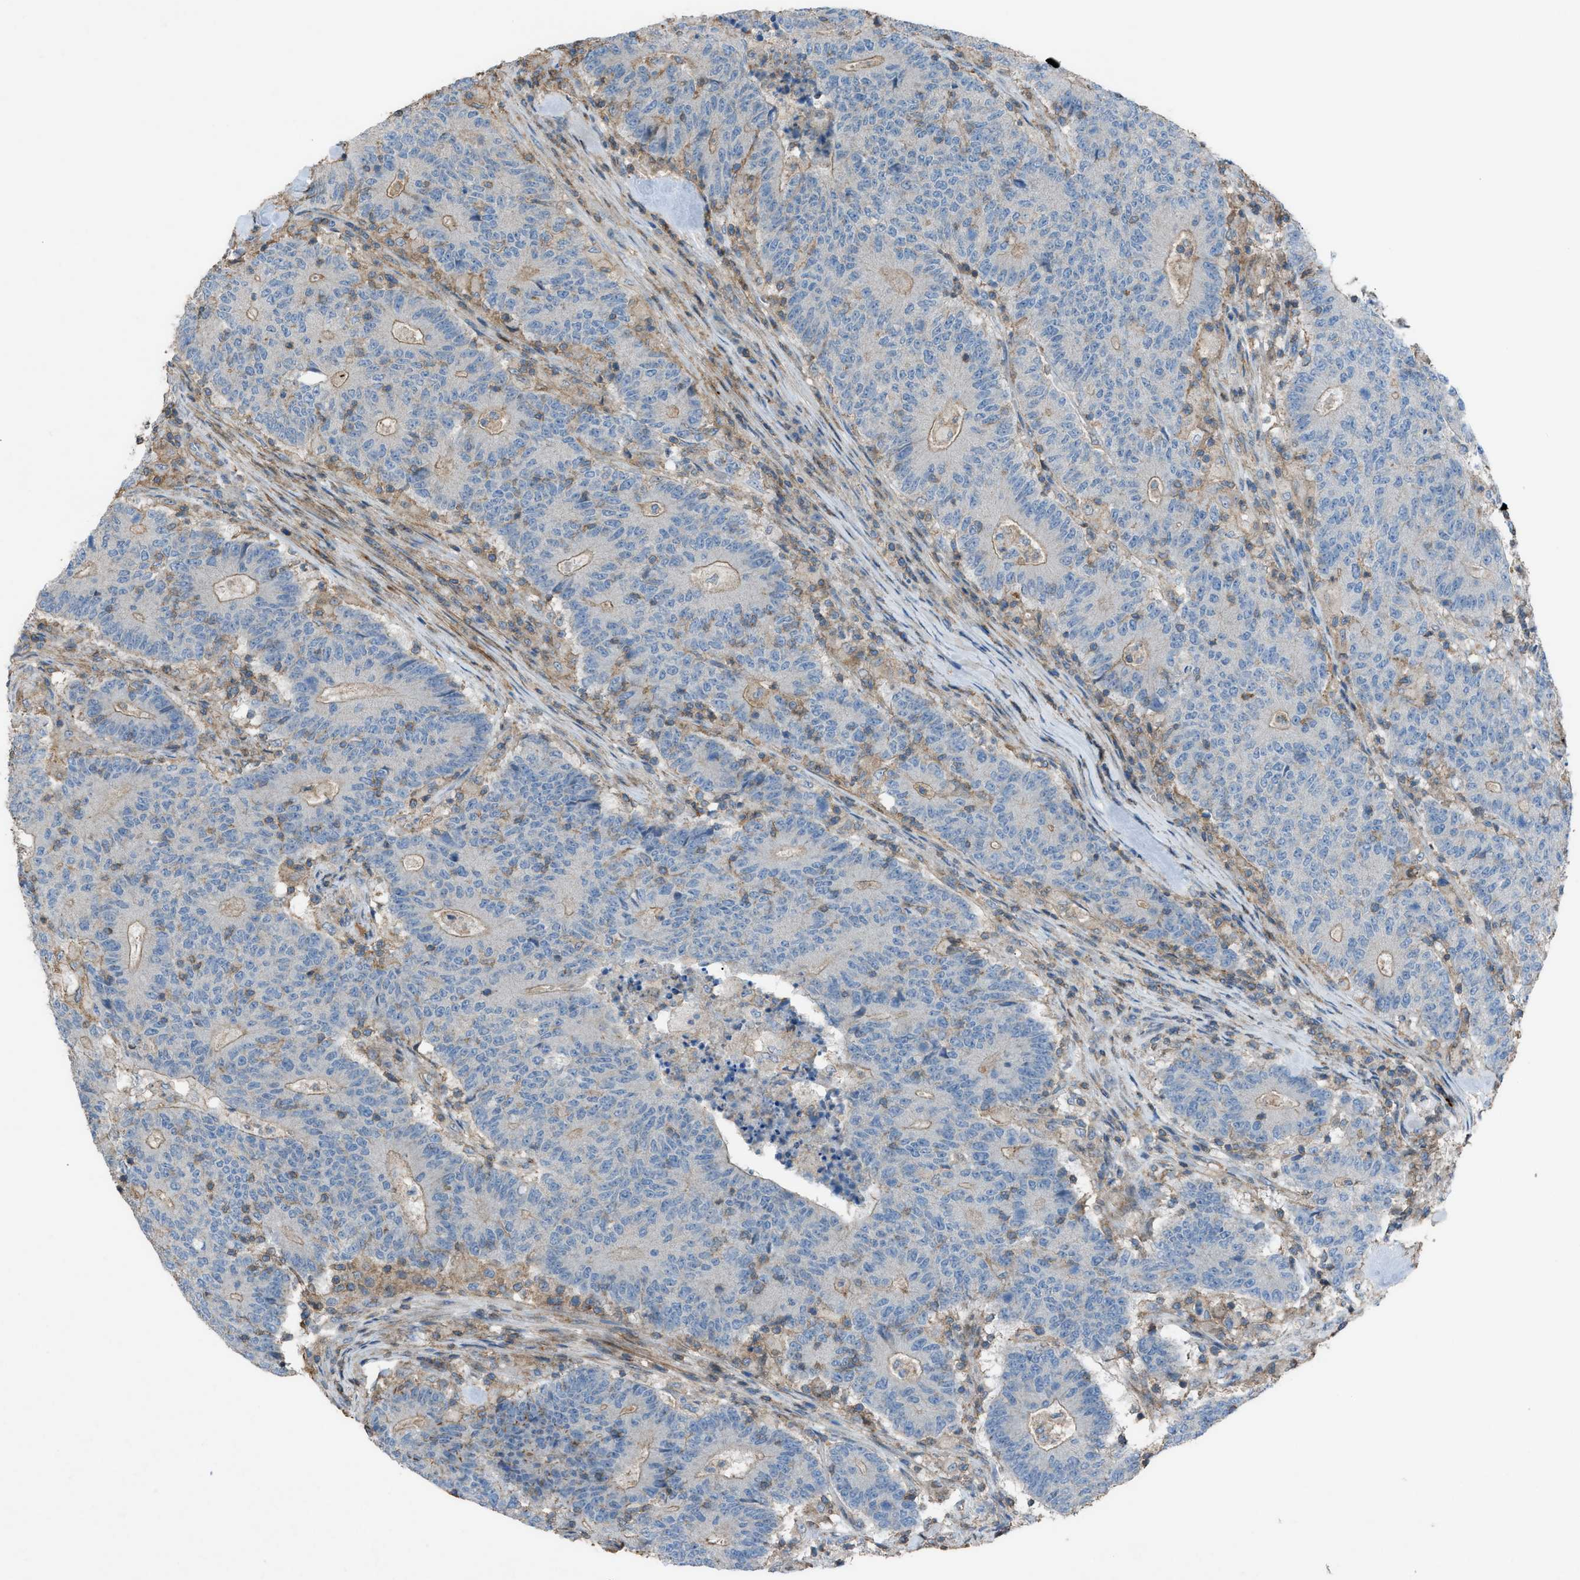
{"staining": {"intensity": "weak", "quantity": "<25%", "location": "cytoplasmic/membranous"}, "tissue": "colorectal cancer", "cell_type": "Tumor cells", "image_type": "cancer", "snomed": [{"axis": "morphology", "description": "Normal tissue, NOS"}, {"axis": "morphology", "description": "Adenocarcinoma, NOS"}, {"axis": "topography", "description": "Colon"}], "caption": "This histopathology image is of adenocarcinoma (colorectal) stained with immunohistochemistry to label a protein in brown with the nuclei are counter-stained blue. There is no expression in tumor cells.", "gene": "NCK2", "patient": {"sex": "female", "age": 75}}